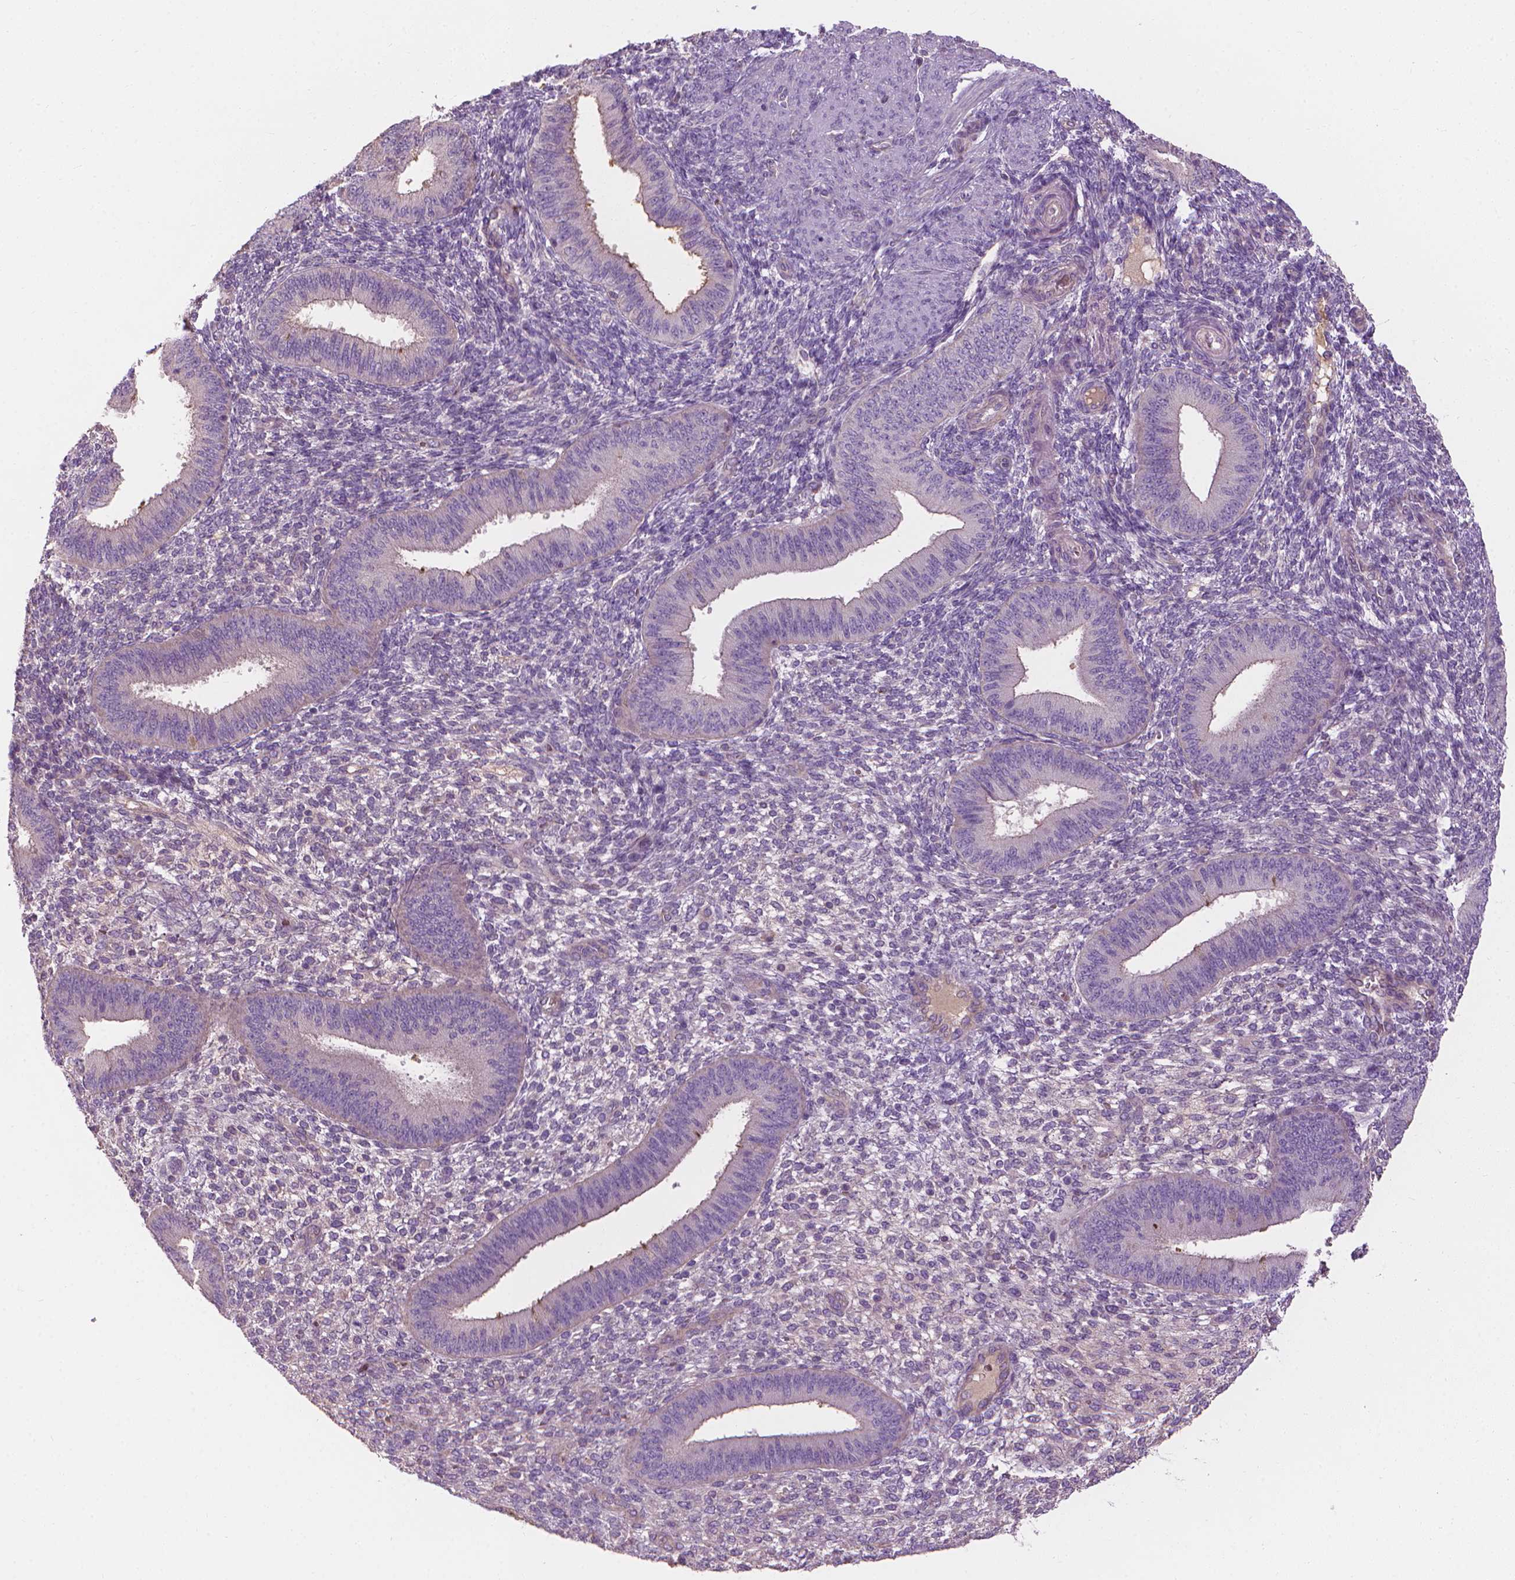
{"staining": {"intensity": "negative", "quantity": "none", "location": "none"}, "tissue": "endometrium", "cell_type": "Cells in endometrial stroma", "image_type": "normal", "snomed": [{"axis": "morphology", "description": "Normal tissue, NOS"}, {"axis": "topography", "description": "Endometrium"}], "caption": "Immunohistochemistry (IHC) photomicrograph of benign endometrium: endometrium stained with DAB (3,3'-diaminobenzidine) reveals no significant protein expression in cells in endometrial stroma.", "gene": "RIIAD1", "patient": {"sex": "female", "age": 39}}